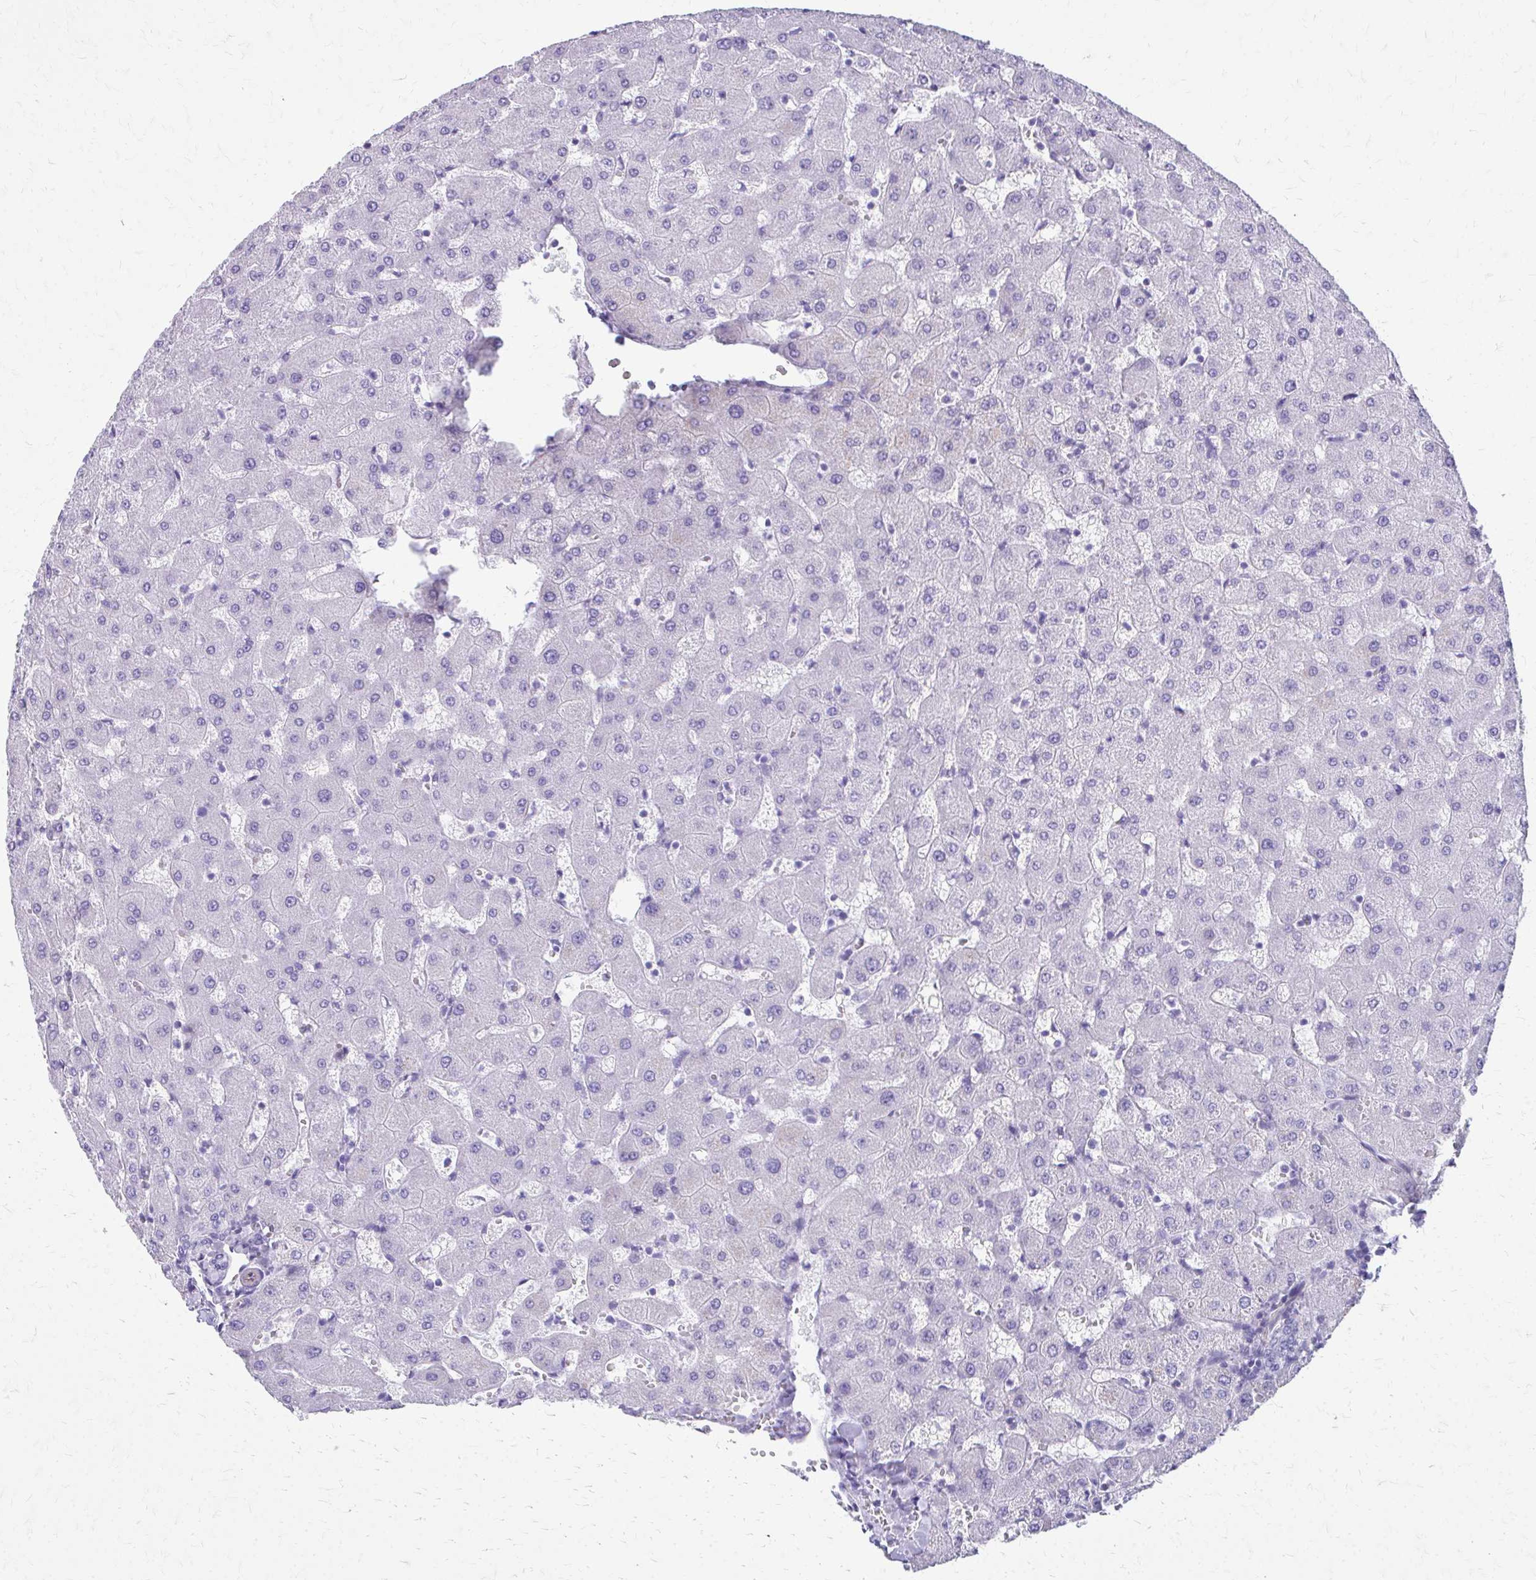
{"staining": {"intensity": "negative", "quantity": "none", "location": "none"}, "tissue": "liver", "cell_type": "Cholangiocytes", "image_type": "normal", "snomed": [{"axis": "morphology", "description": "Normal tissue, NOS"}, {"axis": "topography", "description": "Liver"}], "caption": "The photomicrograph shows no significant expression in cholangiocytes of liver. The staining is performed using DAB brown chromogen with nuclei counter-stained in using hematoxylin.", "gene": "TRIM6", "patient": {"sex": "female", "age": 63}}